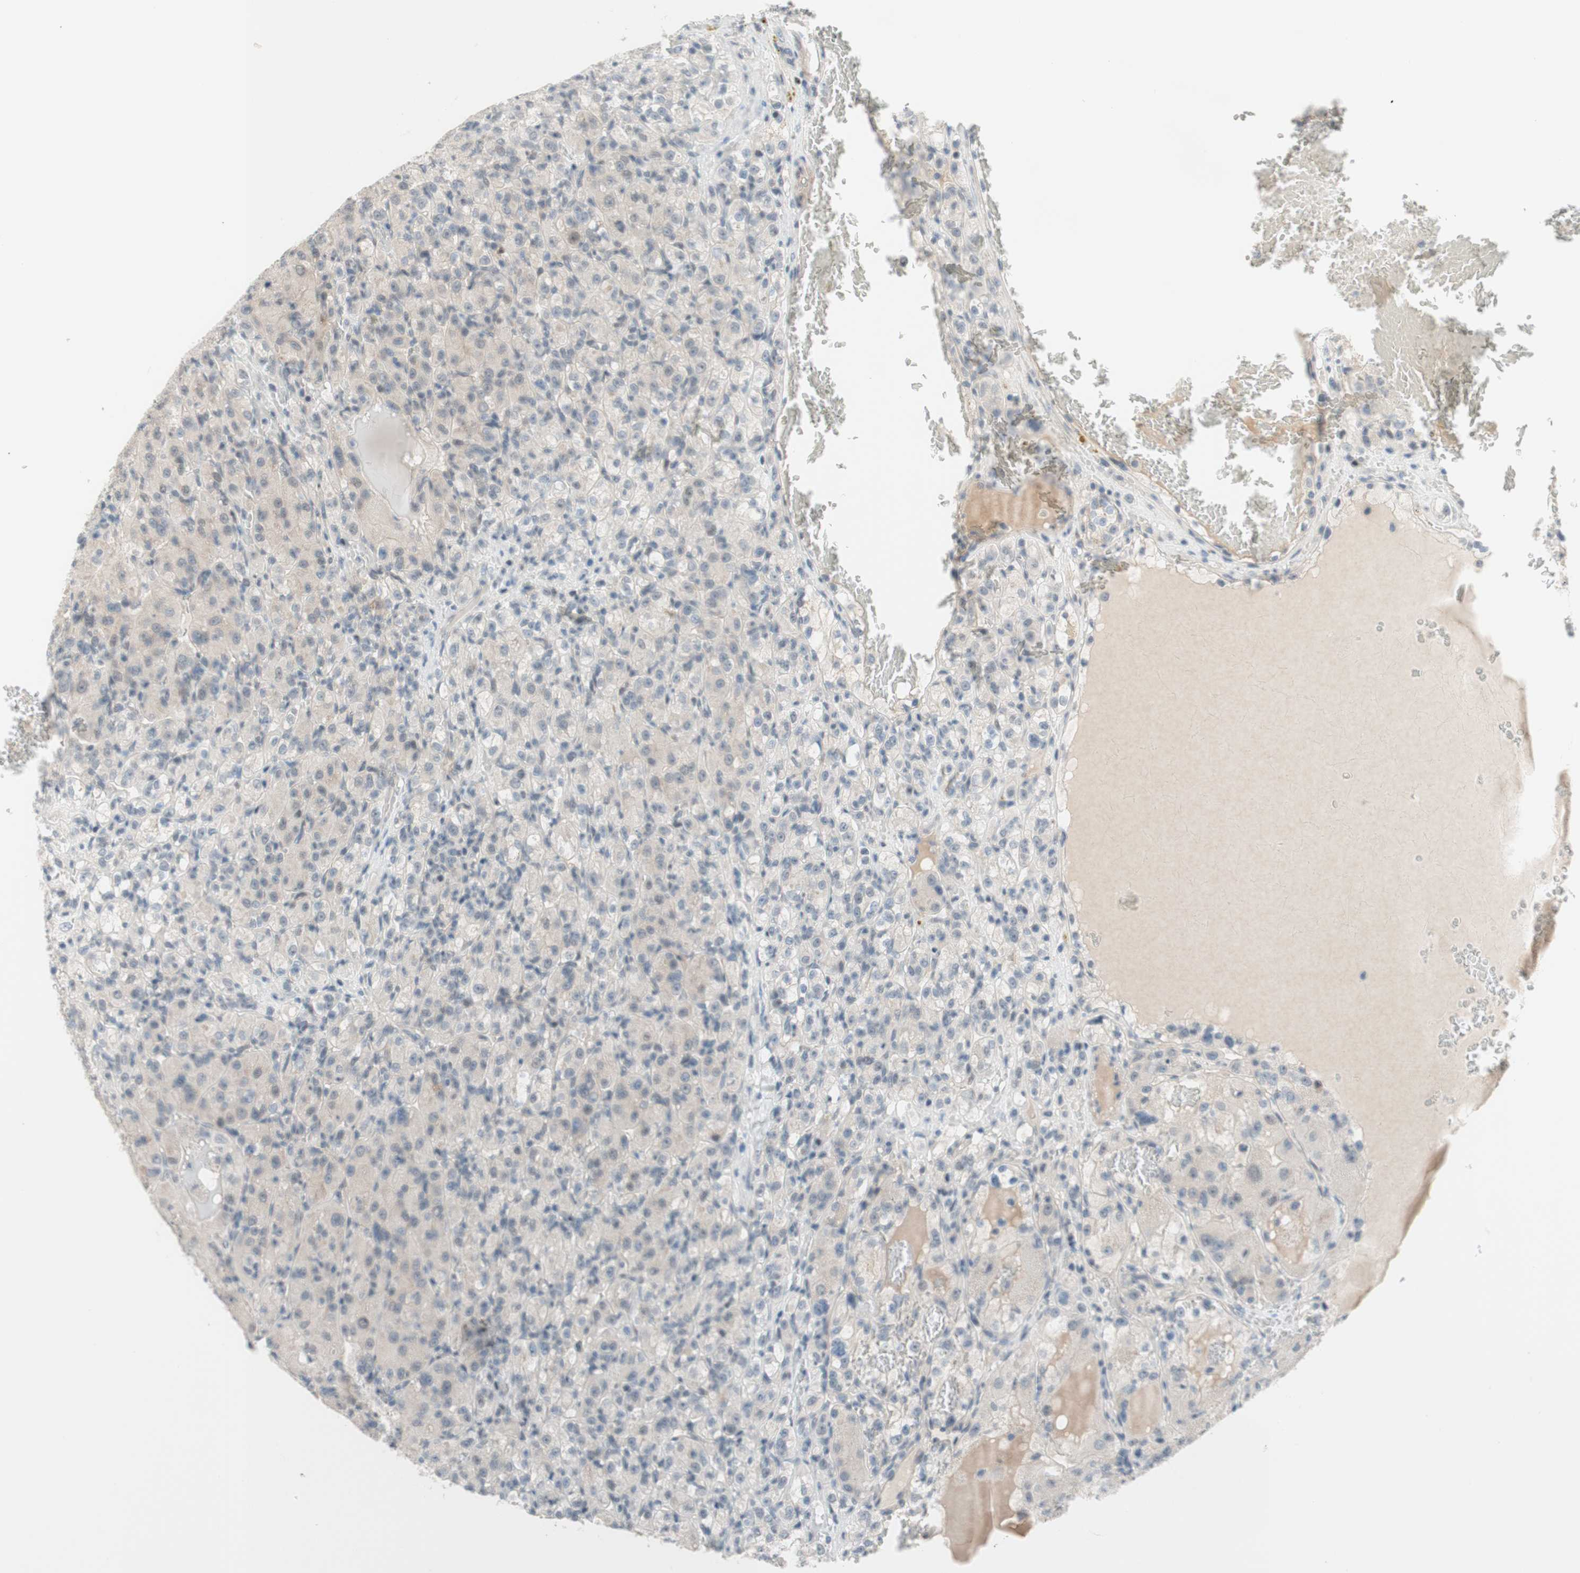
{"staining": {"intensity": "negative", "quantity": "none", "location": "none"}, "tissue": "renal cancer", "cell_type": "Tumor cells", "image_type": "cancer", "snomed": [{"axis": "morphology", "description": "Adenocarcinoma, NOS"}, {"axis": "topography", "description": "Kidney"}], "caption": "Immunohistochemistry (IHC) photomicrograph of neoplastic tissue: renal cancer stained with DAB shows no significant protein expression in tumor cells.", "gene": "JPH1", "patient": {"sex": "male", "age": 61}}